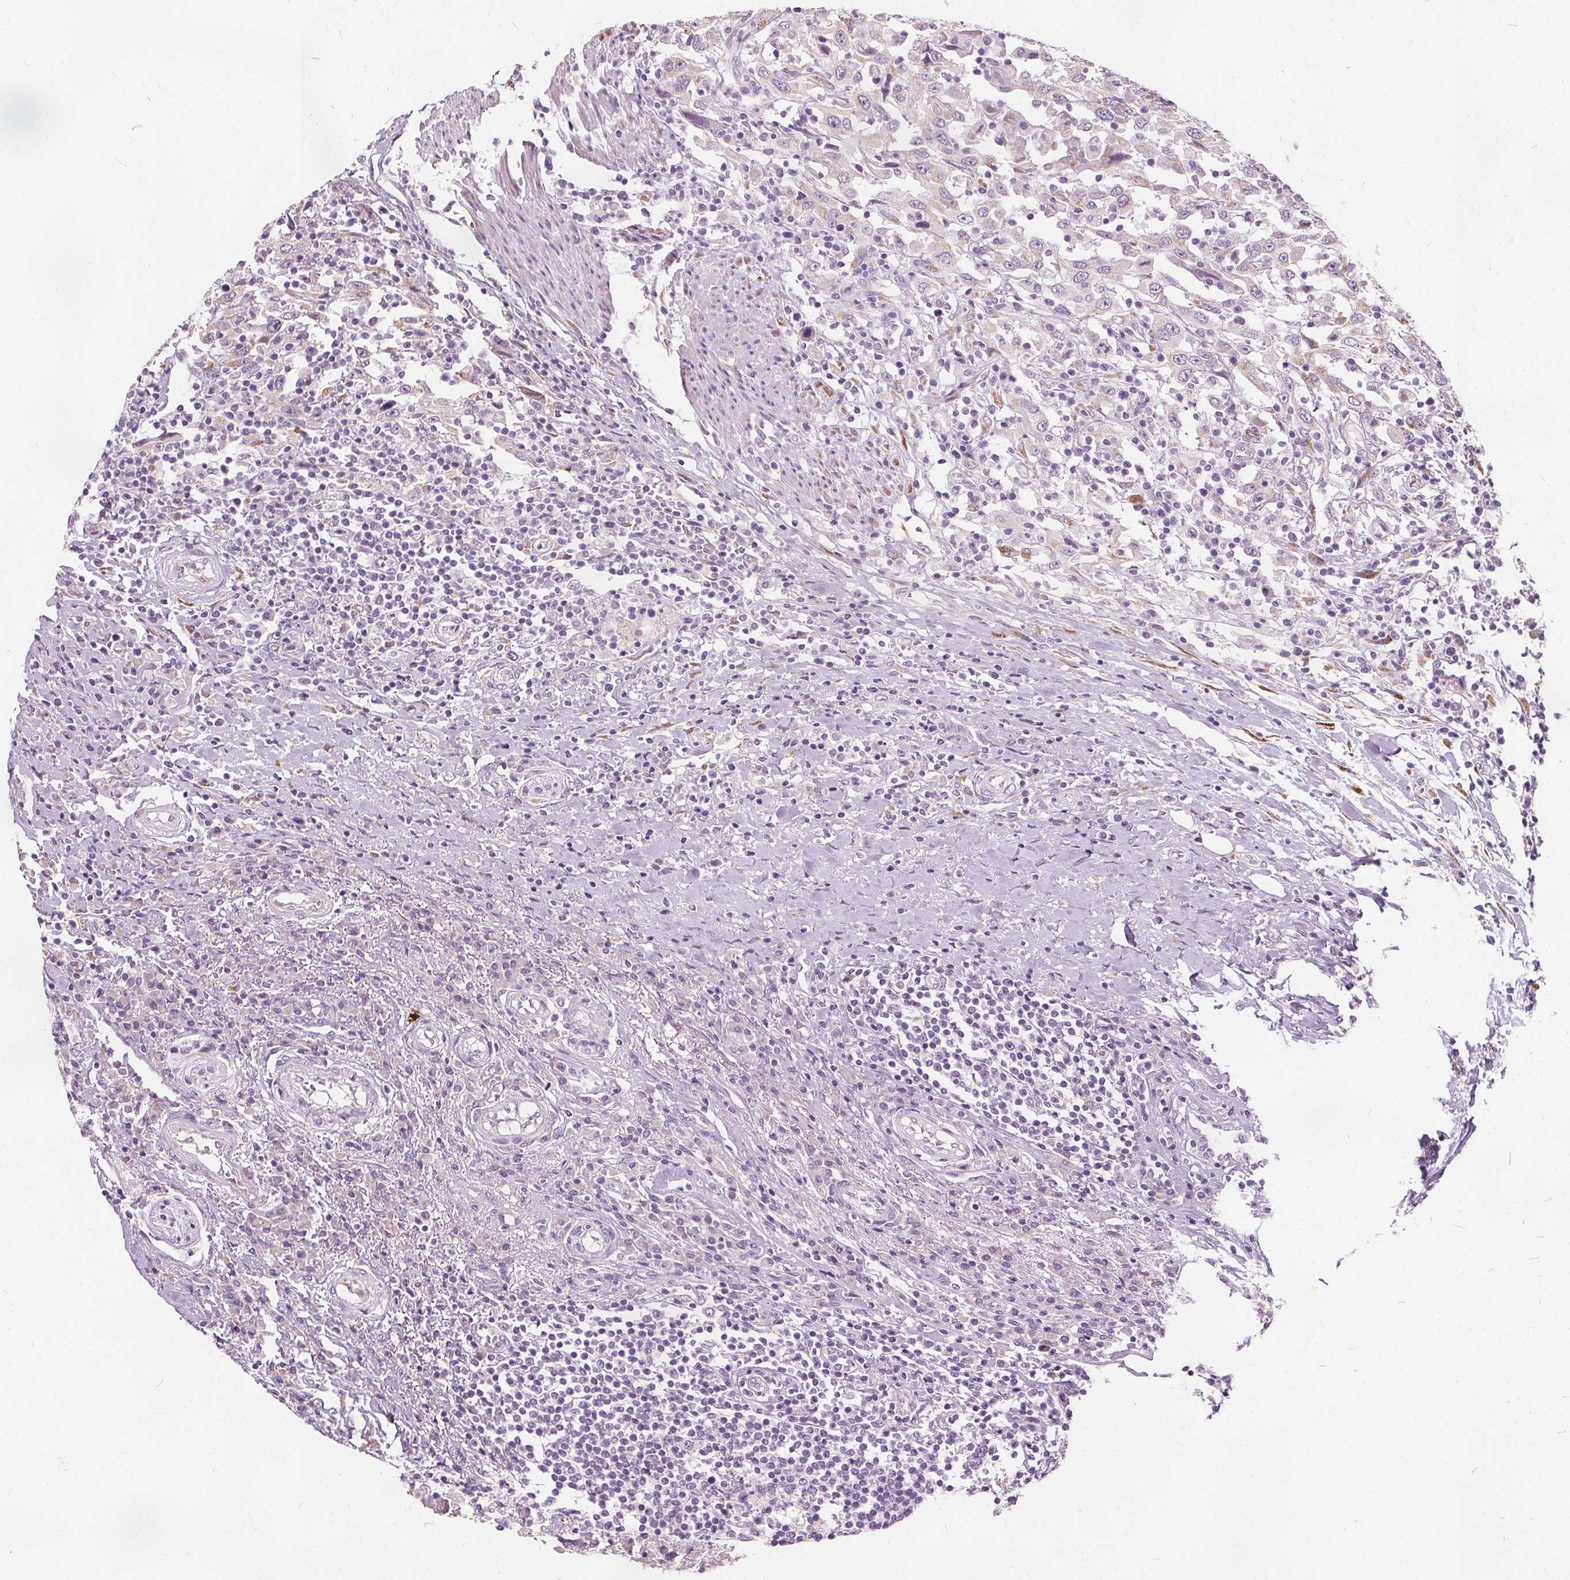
{"staining": {"intensity": "negative", "quantity": "none", "location": "none"}, "tissue": "urothelial cancer", "cell_type": "Tumor cells", "image_type": "cancer", "snomed": [{"axis": "morphology", "description": "Urothelial carcinoma, High grade"}, {"axis": "topography", "description": "Urinary bladder"}], "caption": "Image shows no protein expression in tumor cells of urothelial cancer tissue.", "gene": "ACOX2", "patient": {"sex": "male", "age": 61}}